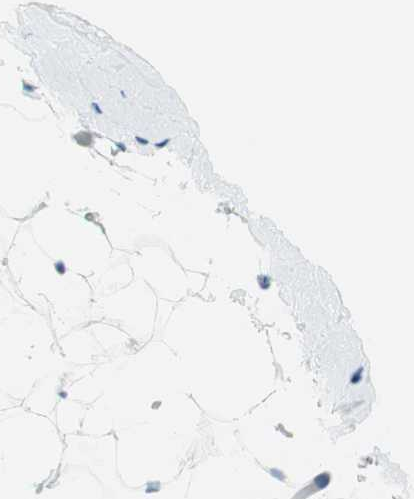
{"staining": {"intensity": "negative", "quantity": "none", "location": "none"}, "tissue": "breast", "cell_type": "Adipocytes", "image_type": "normal", "snomed": [{"axis": "morphology", "description": "Normal tissue, NOS"}, {"axis": "topography", "description": "Breast"}], "caption": "The immunohistochemistry (IHC) histopathology image has no significant positivity in adipocytes of breast. (DAB immunohistochemistry (IHC) visualized using brightfield microscopy, high magnification).", "gene": "MYH1", "patient": {"sex": "female", "age": 75}}